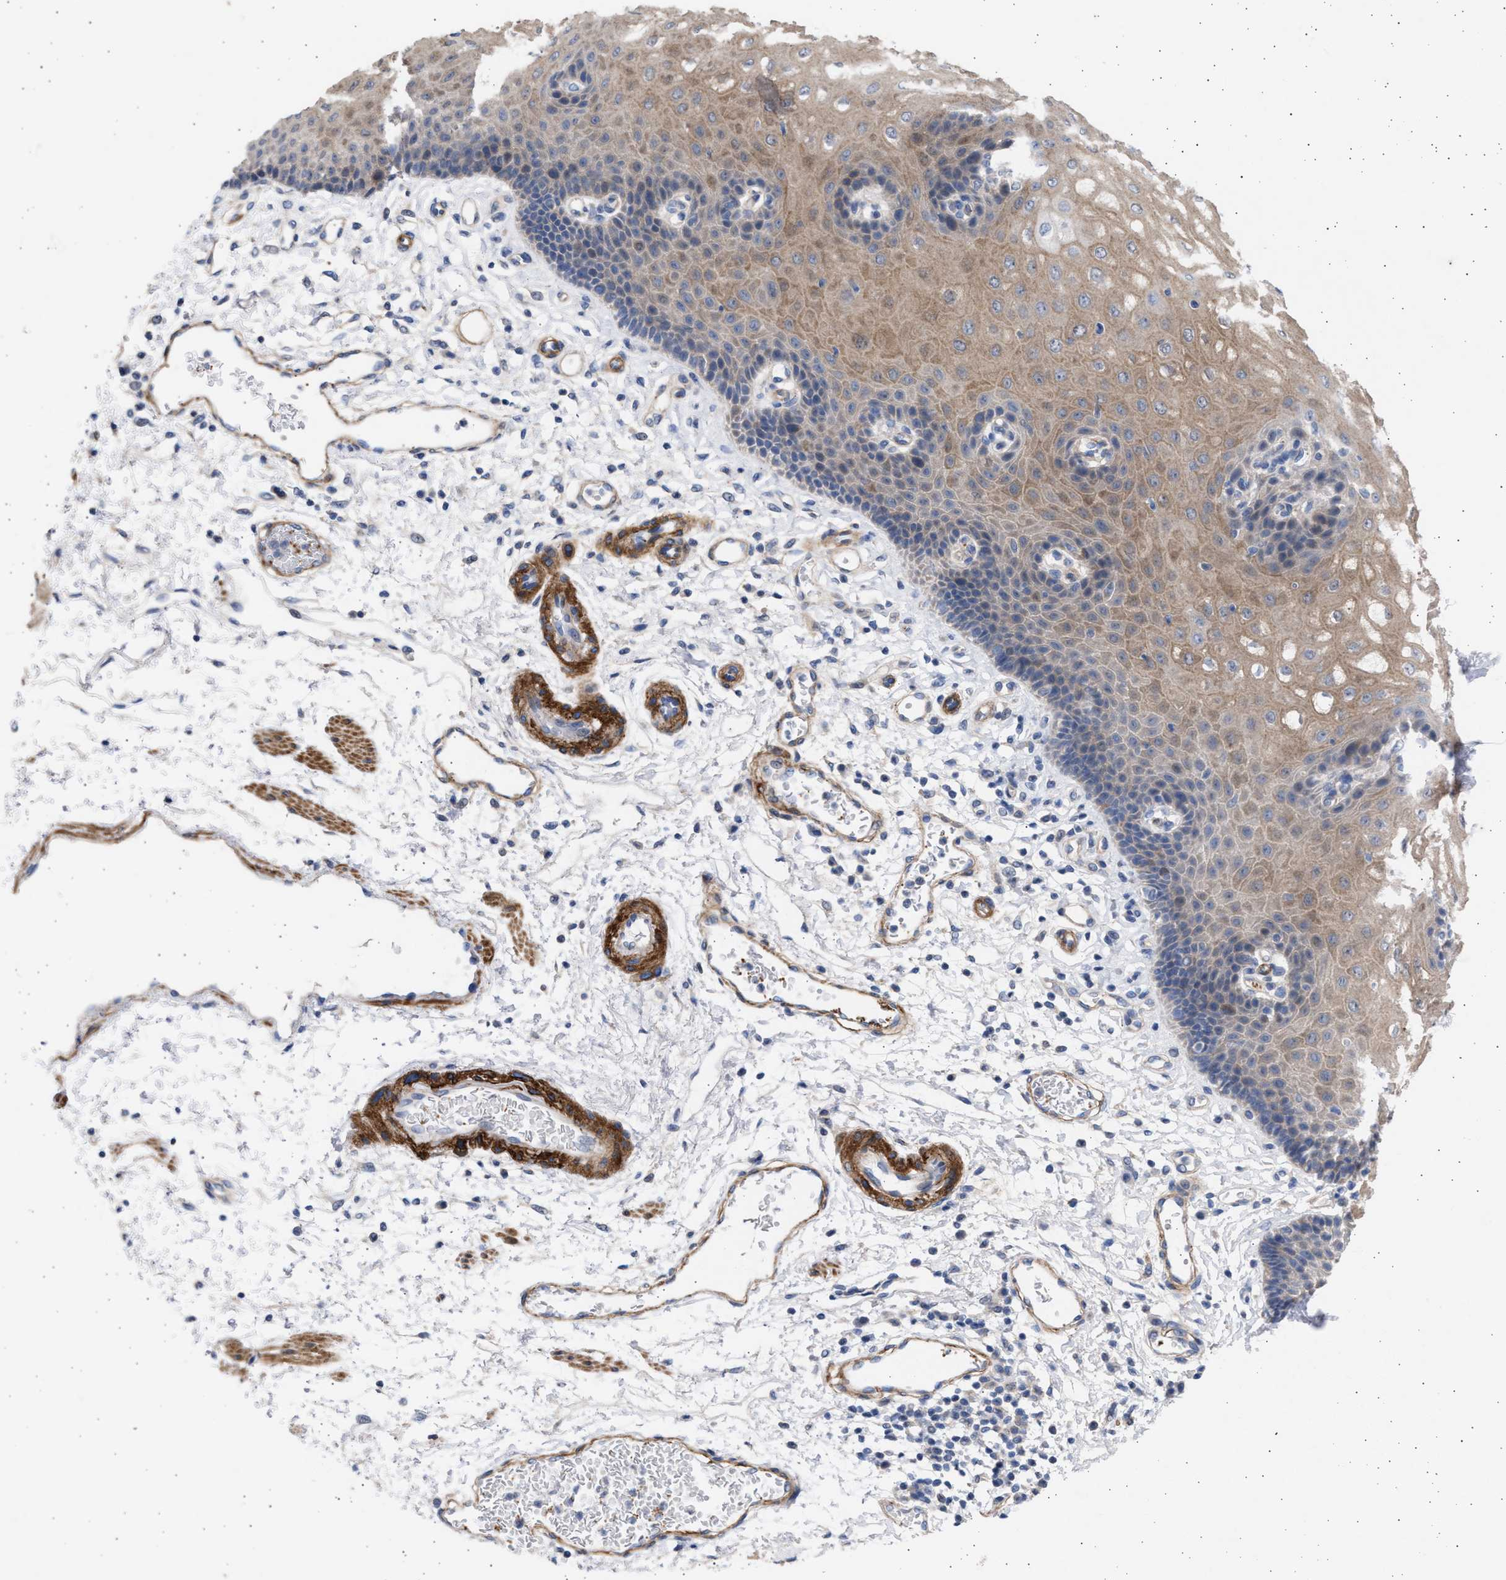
{"staining": {"intensity": "weak", "quantity": ">75%", "location": "cytoplasmic/membranous"}, "tissue": "esophagus", "cell_type": "Squamous epithelial cells", "image_type": "normal", "snomed": [{"axis": "morphology", "description": "Normal tissue, NOS"}, {"axis": "topography", "description": "Esophagus"}], "caption": "Protein staining of normal esophagus demonstrates weak cytoplasmic/membranous staining in about >75% of squamous epithelial cells. (Brightfield microscopy of DAB IHC at high magnification).", "gene": "NBR1", "patient": {"sex": "male", "age": 54}}